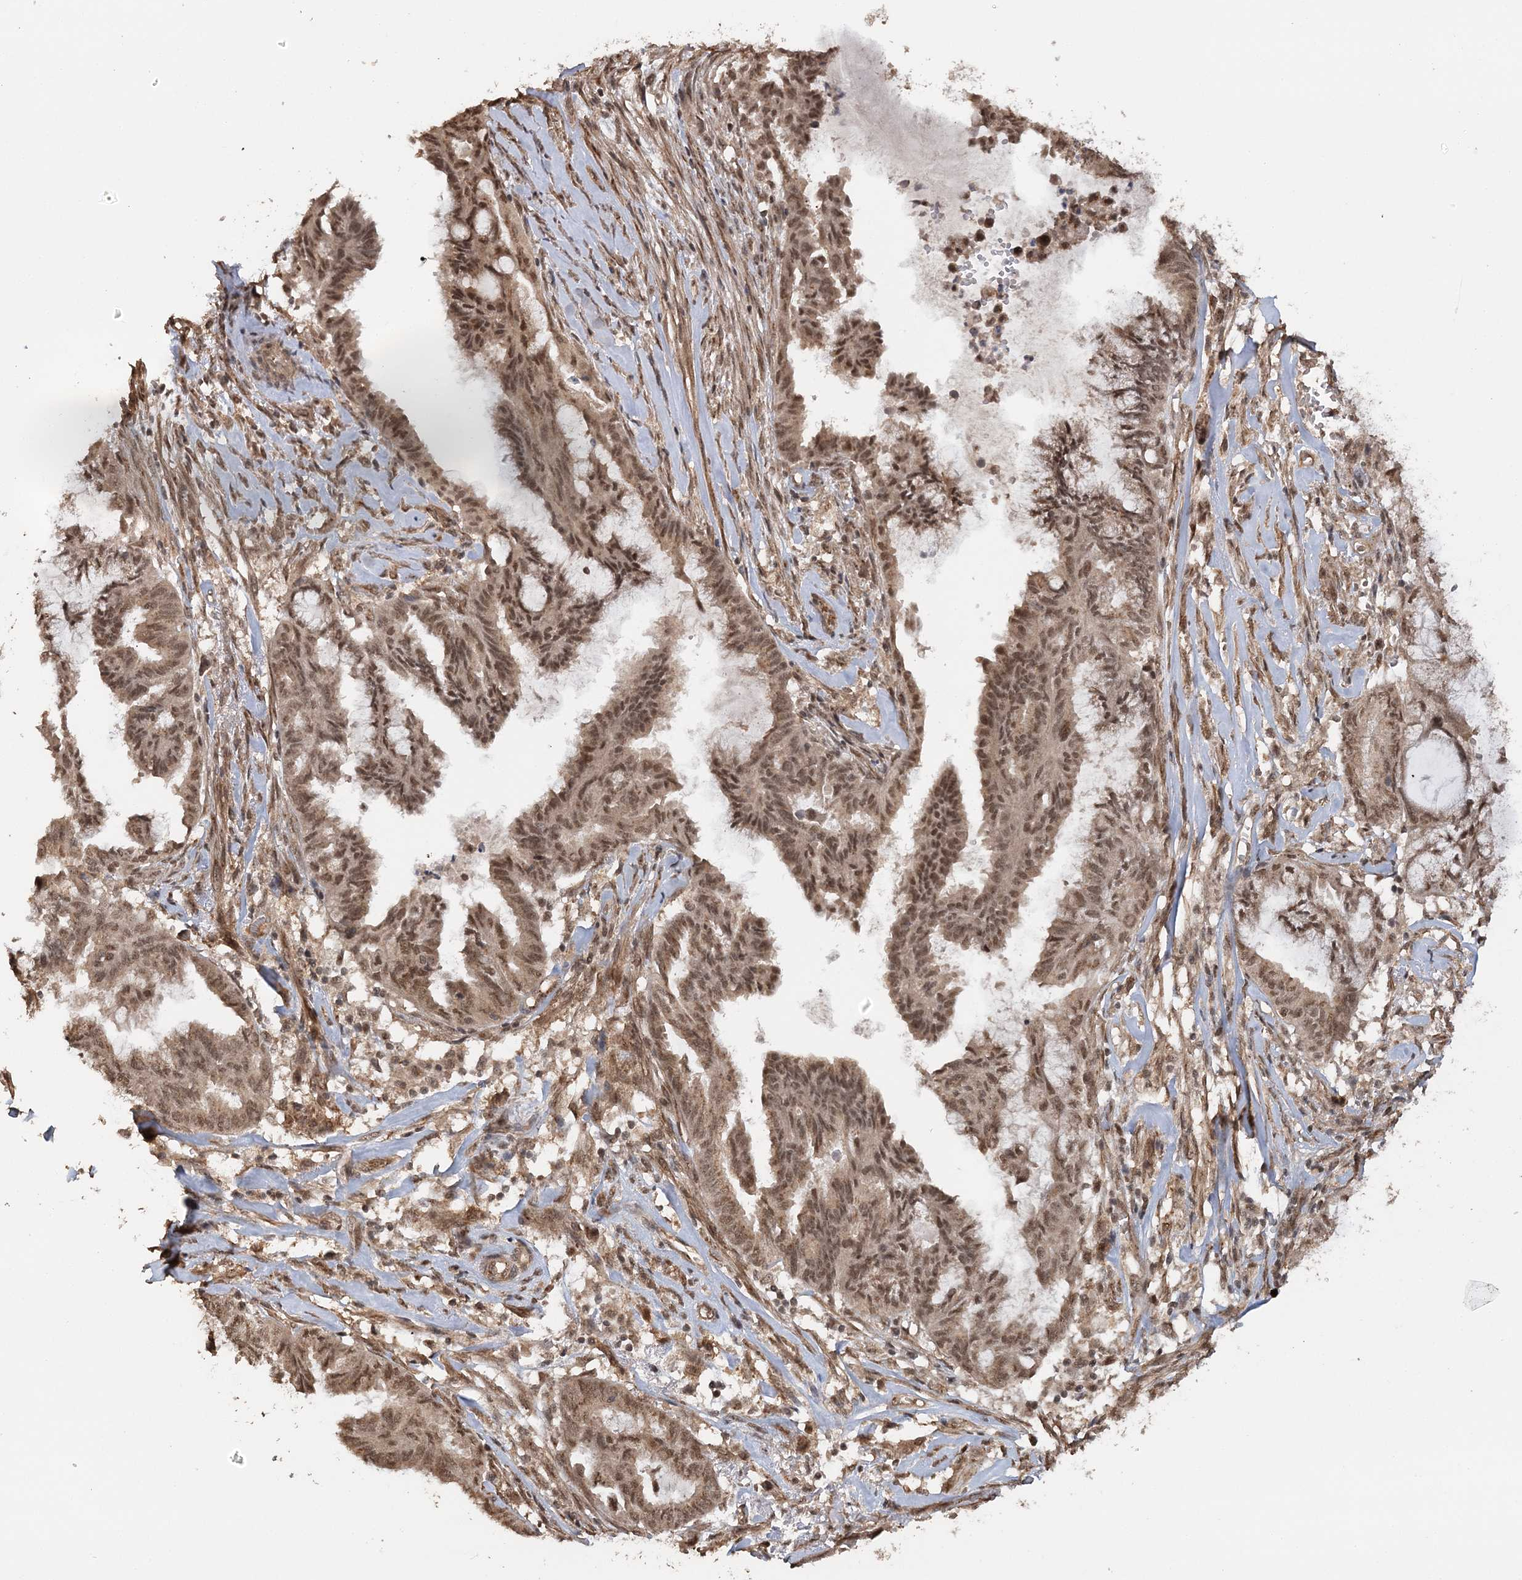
{"staining": {"intensity": "moderate", "quantity": ">75%", "location": "cytoplasmic/membranous,nuclear"}, "tissue": "endometrial cancer", "cell_type": "Tumor cells", "image_type": "cancer", "snomed": [{"axis": "morphology", "description": "Adenocarcinoma, NOS"}, {"axis": "topography", "description": "Endometrium"}], "caption": "A micrograph of adenocarcinoma (endometrial) stained for a protein exhibits moderate cytoplasmic/membranous and nuclear brown staining in tumor cells.", "gene": "TSHZ2", "patient": {"sex": "female", "age": 86}}